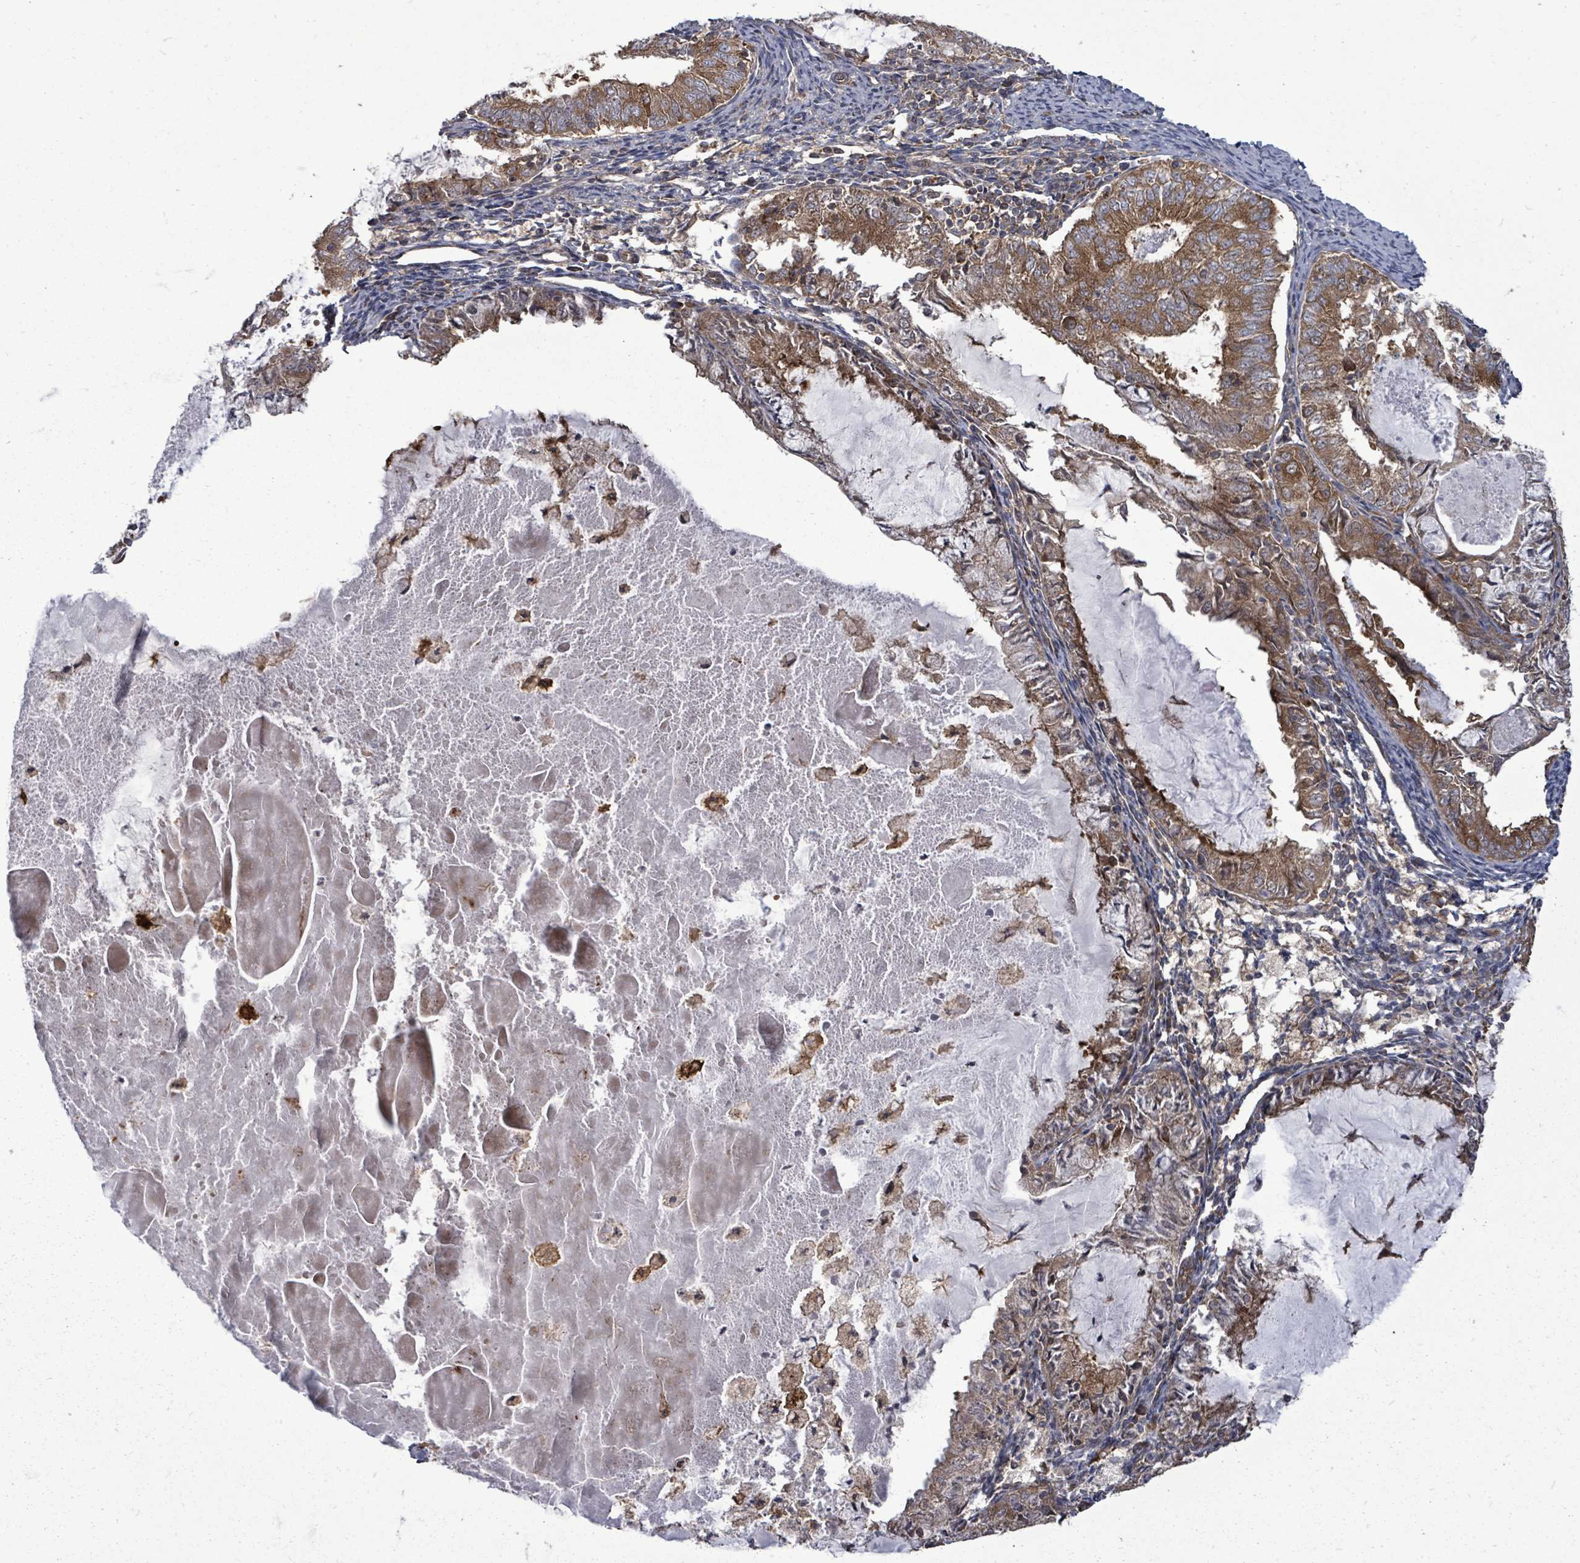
{"staining": {"intensity": "moderate", "quantity": ">75%", "location": "cytoplasmic/membranous"}, "tissue": "endometrial cancer", "cell_type": "Tumor cells", "image_type": "cancer", "snomed": [{"axis": "morphology", "description": "Adenocarcinoma, NOS"}, {"axis": "topography", "description": "Endometrium"}], "caption": "Immunohistochemical staining of endometrial cancer (adenocarcinoma) shows medium levels of moderate cytoplasmic/membranous expression in approximately >75% of tumor cells. (DAB IHC with brightfield microscopy, high magnification).", "gene": "EIF3C", "patient": {"sex": "female", "age": 57}}